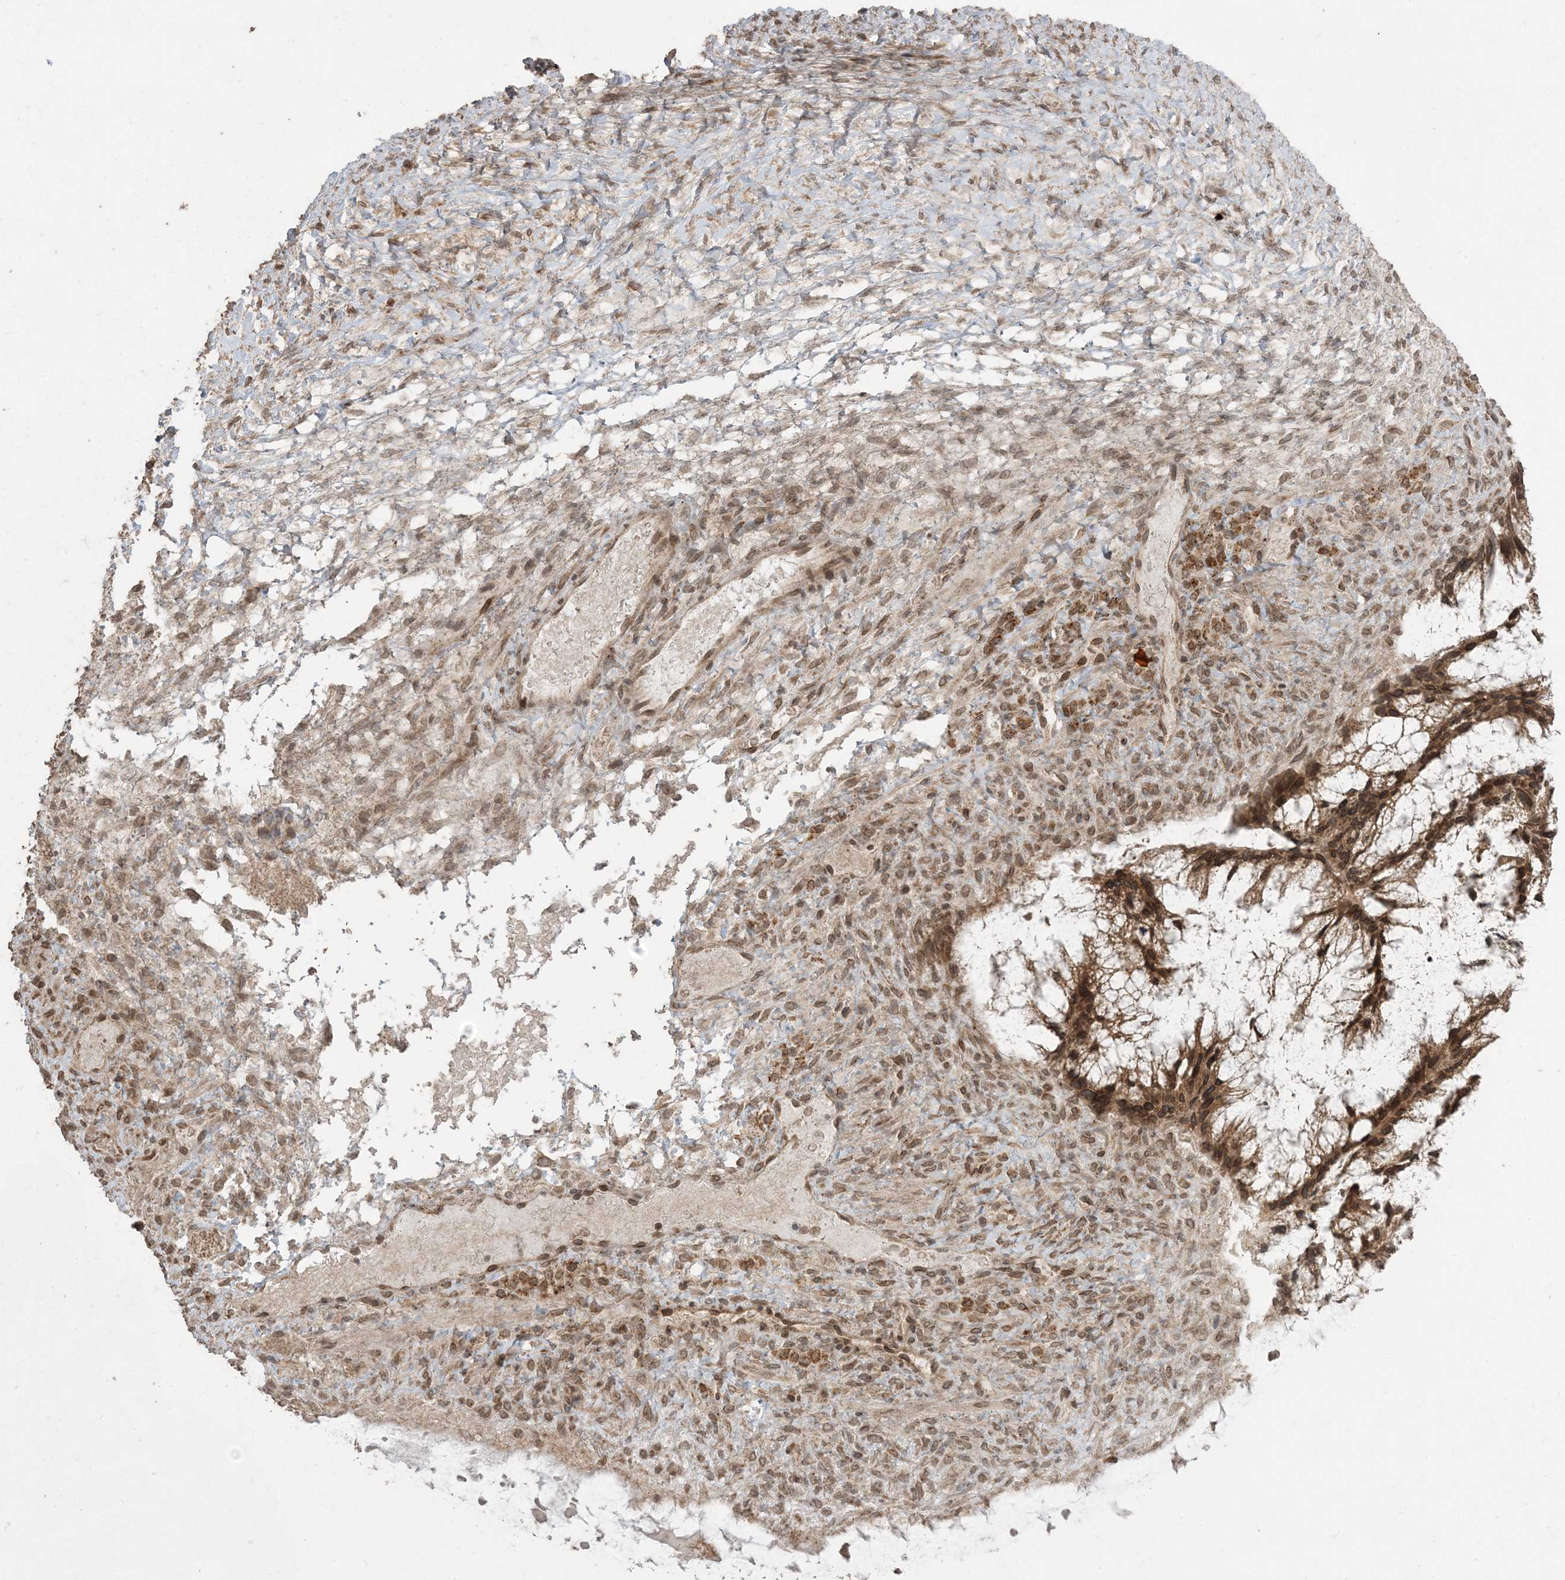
{"staining": {"intensity": "moderate", "quantity": ">75%", "location": "cytoplasmic/membranous,nuclear"}, "tissue": "ovarian cancer", "cell_type": "Tumor cells", "image_type": "cancer", "snomed": [{"axis": "morphology", "description": "Cystadenocarcinoma, mucinous, NOS"}, {"axis": "topography", "description": "Ovary"}], "caption": "DAB immunohistochemical staining of human mucinous cystadenocarcinoma (ovarian) reveals moderate cytoplasmic/membranous and nuclear protein positivity in approximately >75% of tumor cells.", "gene": "DDX19B", "patient": {"sex": "female", "age": 37}}